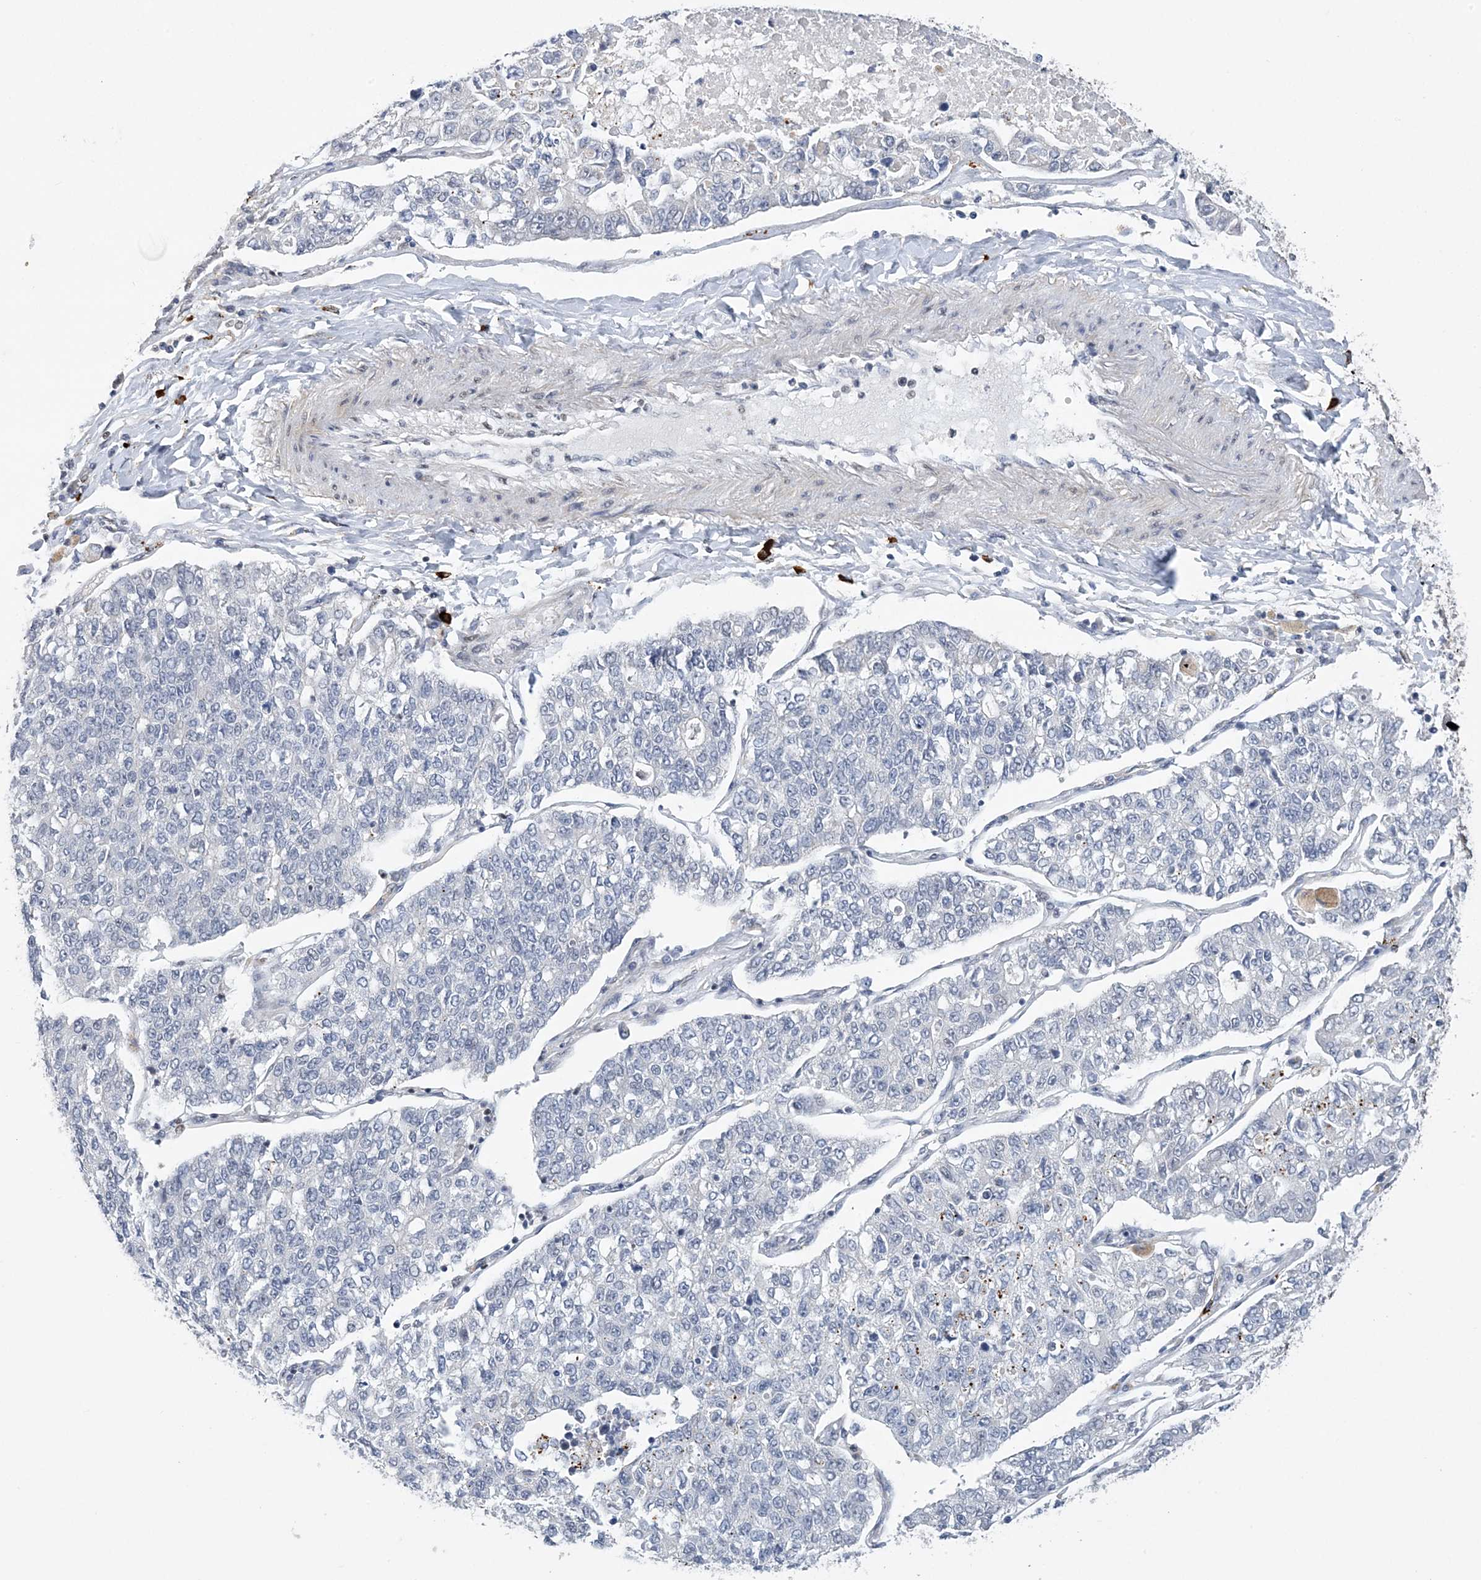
{"staining": {"intensity": "negative", "quantity": "none", "location": "none"}, "tissue": "lung cancer", "cell_type": "Tumor cells", "image_type": "cancer", "snomed": [{"axis": "morphology", "description": "Adenocarcinoma, NOS"}, {"axis": "topography", "description": "Lung"}], "caption": "DAB immunohistochemical staining of human lung cancer (adenocarcinoma) demonstrates no significant staining in tumor cells.", "gene": "ZBTB7A", "patient": {"sex": "male", "age": 49}}